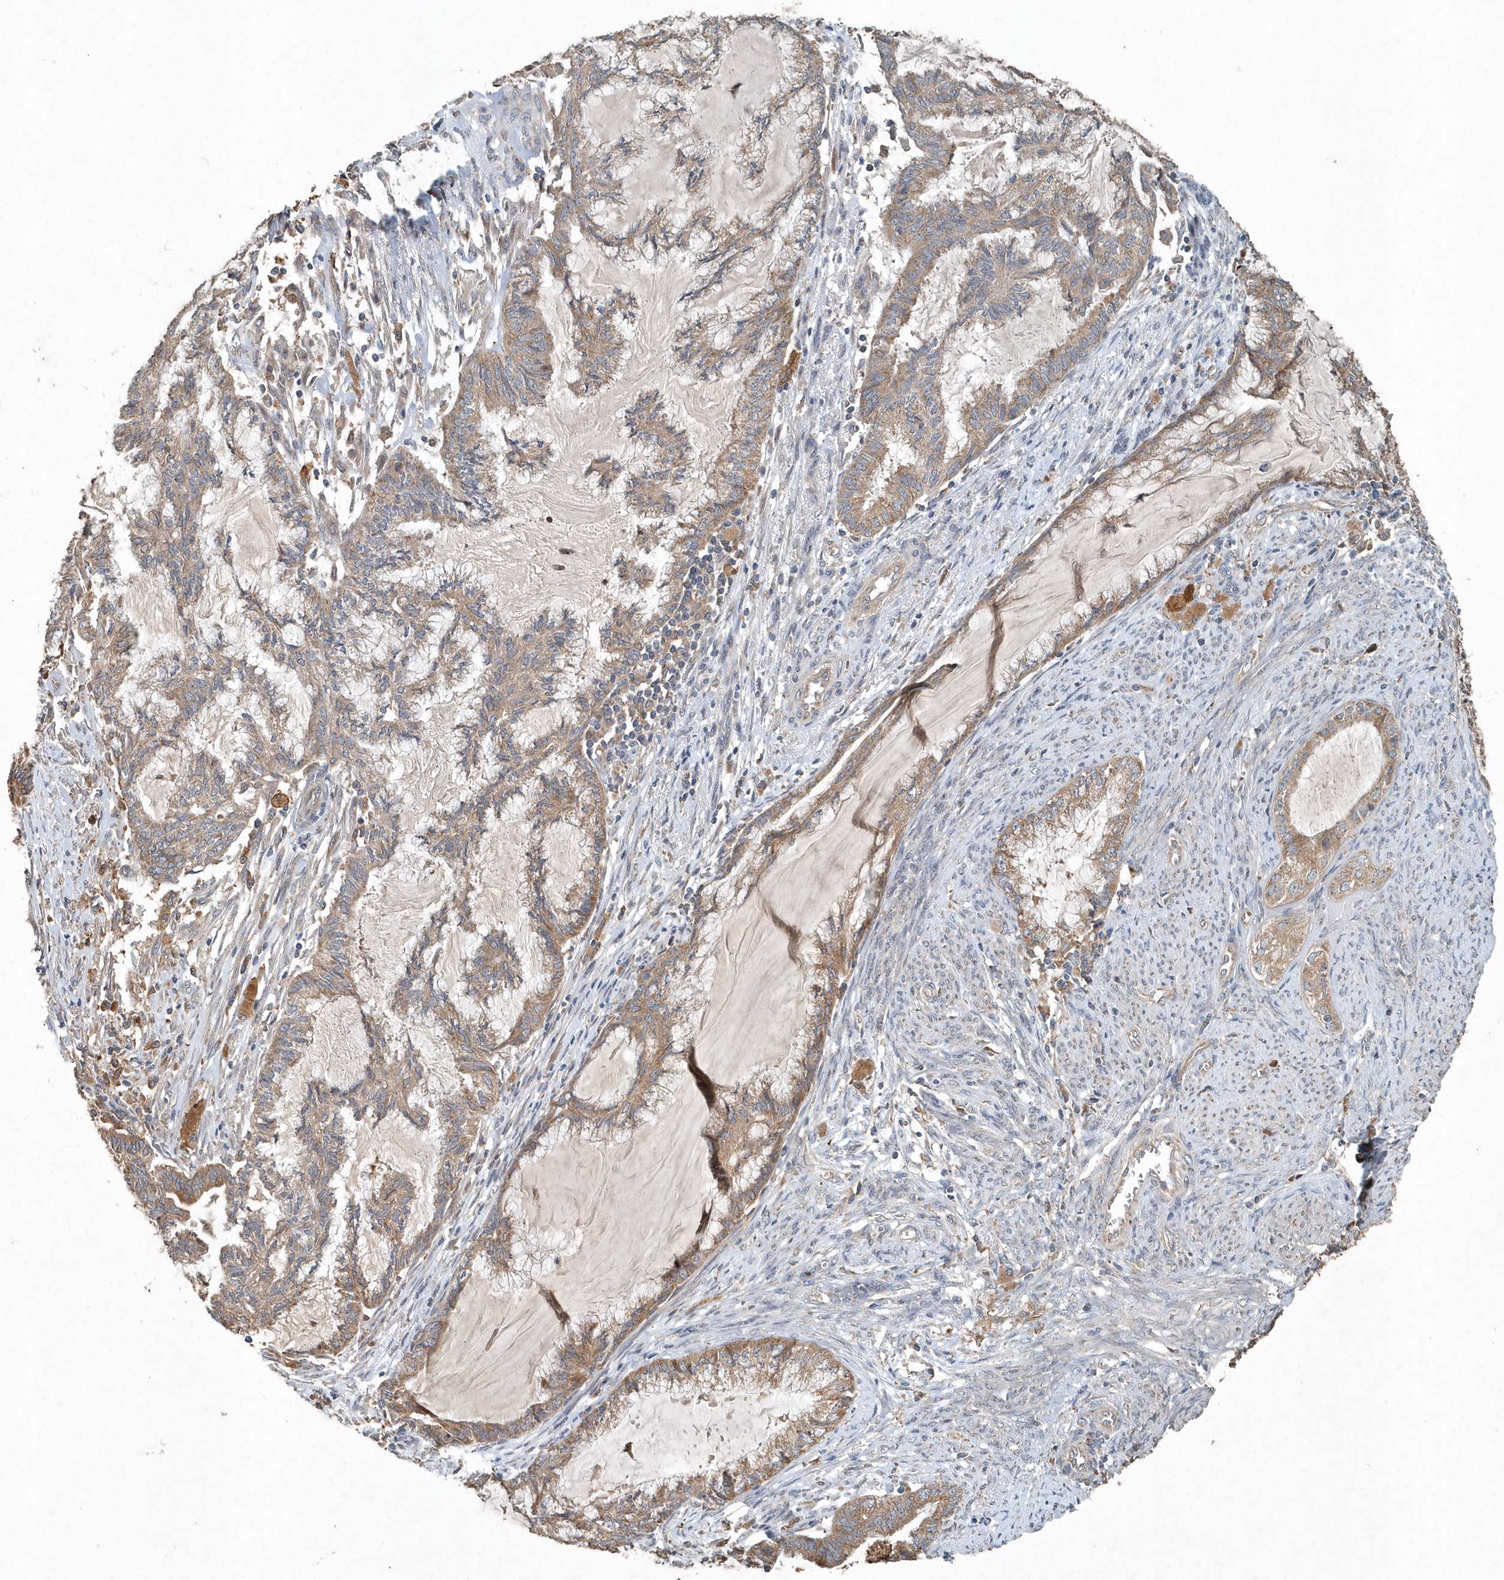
{"staining": {"intensity": "moderate", "quantity": ">75%", "location": "cytoplasmic/membranous"}, "tissue": "endometrial cancer", "cell_type": "Tumor cells", "image_type": "cancer", "snomed": [{"axis": "morphology", "description": "Adenocarcinoma, NOS"}, {"axis": "topography", "description": "Endometrium"}], "caption": "This is an image of immunohistochemistry (IHC) staining of endometrial adenocarcinoma, which shows moderate expression in the cytoplasmic/membranous of tumor cells.", "gene": "SCFD2", "patient": {"sex": "female", "age": 86}}